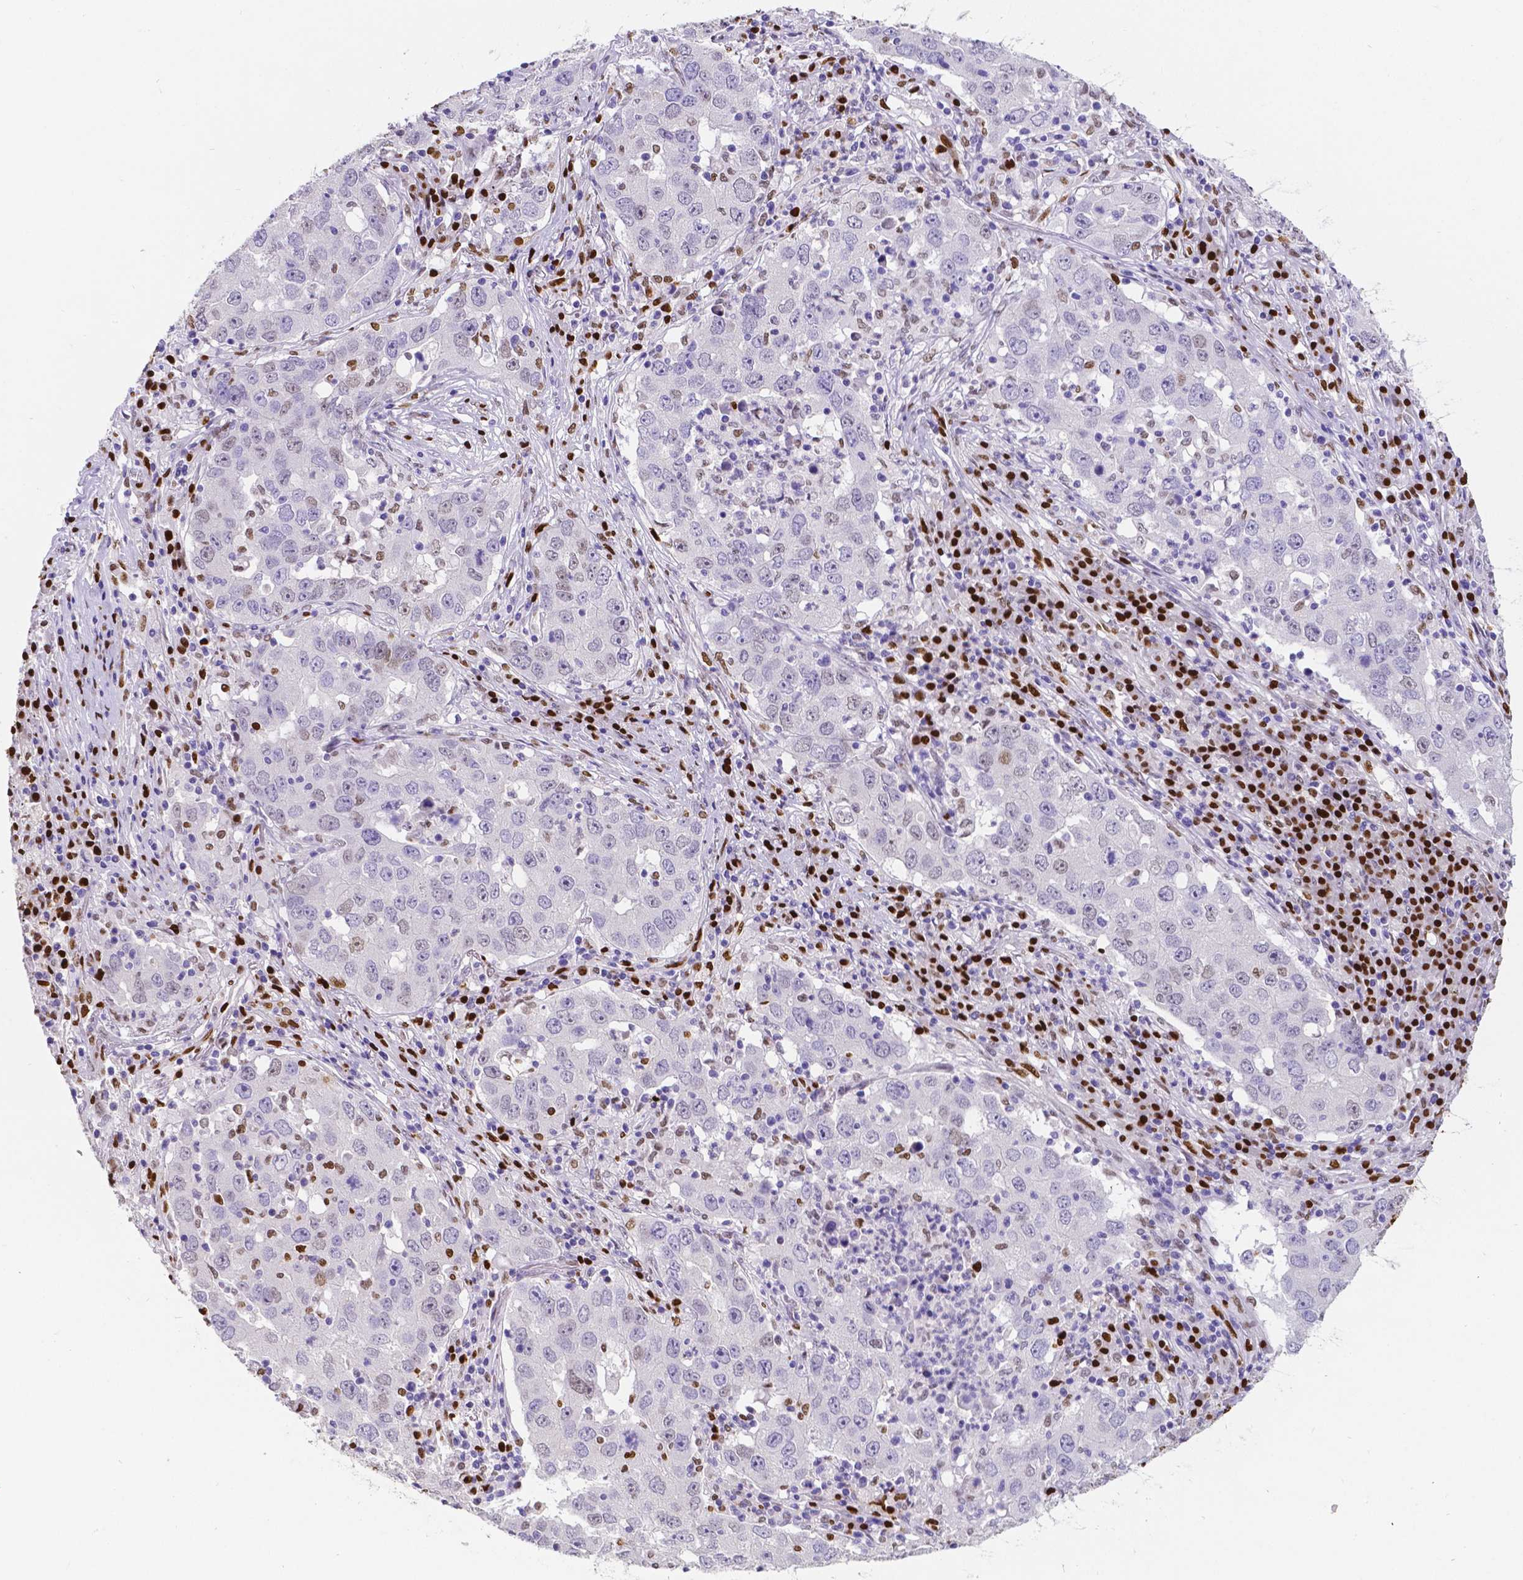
{"staining": {"intensity": "negative", "quantity": "none", "location": "none"}, "tissue": "lung cancer", "cell_type": "Tumor cells", "image_type": "cancer", "snomed": [{"axis": "morphology", "description": "Adenocarcinoma, NOS"}, {"axis": "topography", "description": "Lung"}], "caption": "Tumor cells show no significant protein expression in lung cancer.", "gene": "MEF2C", "patient": {"sex": "male", "age": 73}}